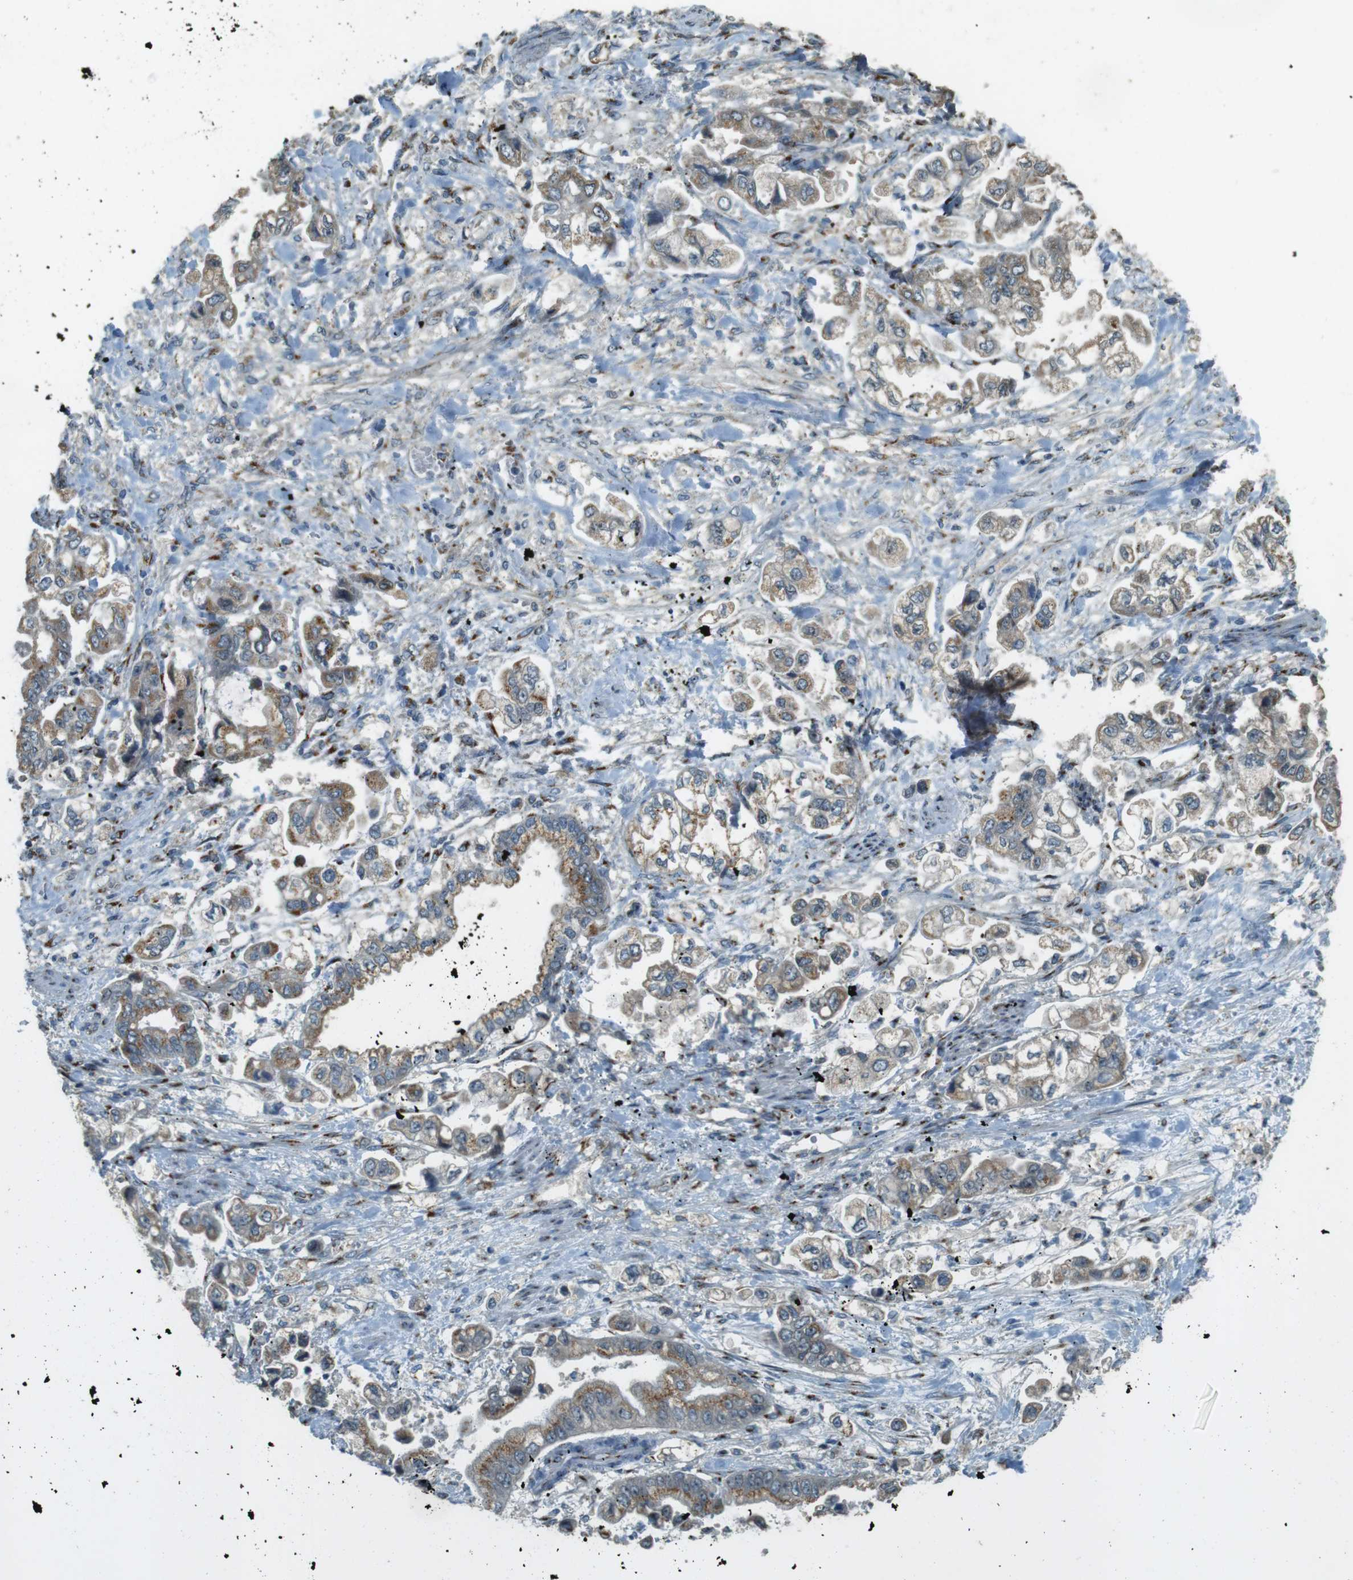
{"staining": {"intensity": "weak", "quantity": ">75%", "location": "cytoplasmic/membranous"}, "tissue": "stomach cancer", "cell_type": "Tumor cells", "image_type": "cancer", "snomed": [{"axis": "morphology", "description": "Normal tissue, NOS"}, {"axis": "morphology", "description": "Adenocarcinoma, NOS"}, {"axis": "topography", "description": "Stomach"}], "caption": "A histopathology image of stomach adenocarcinoma stained for a protein demonstrates weak cytoplasmic/membranous brown staining in tumor cells. The protein of interest is shown in brown color, while the nuclei are stained blue.", "gene": "TMEM115", "patient": {"sex": "male", "age": 62}}